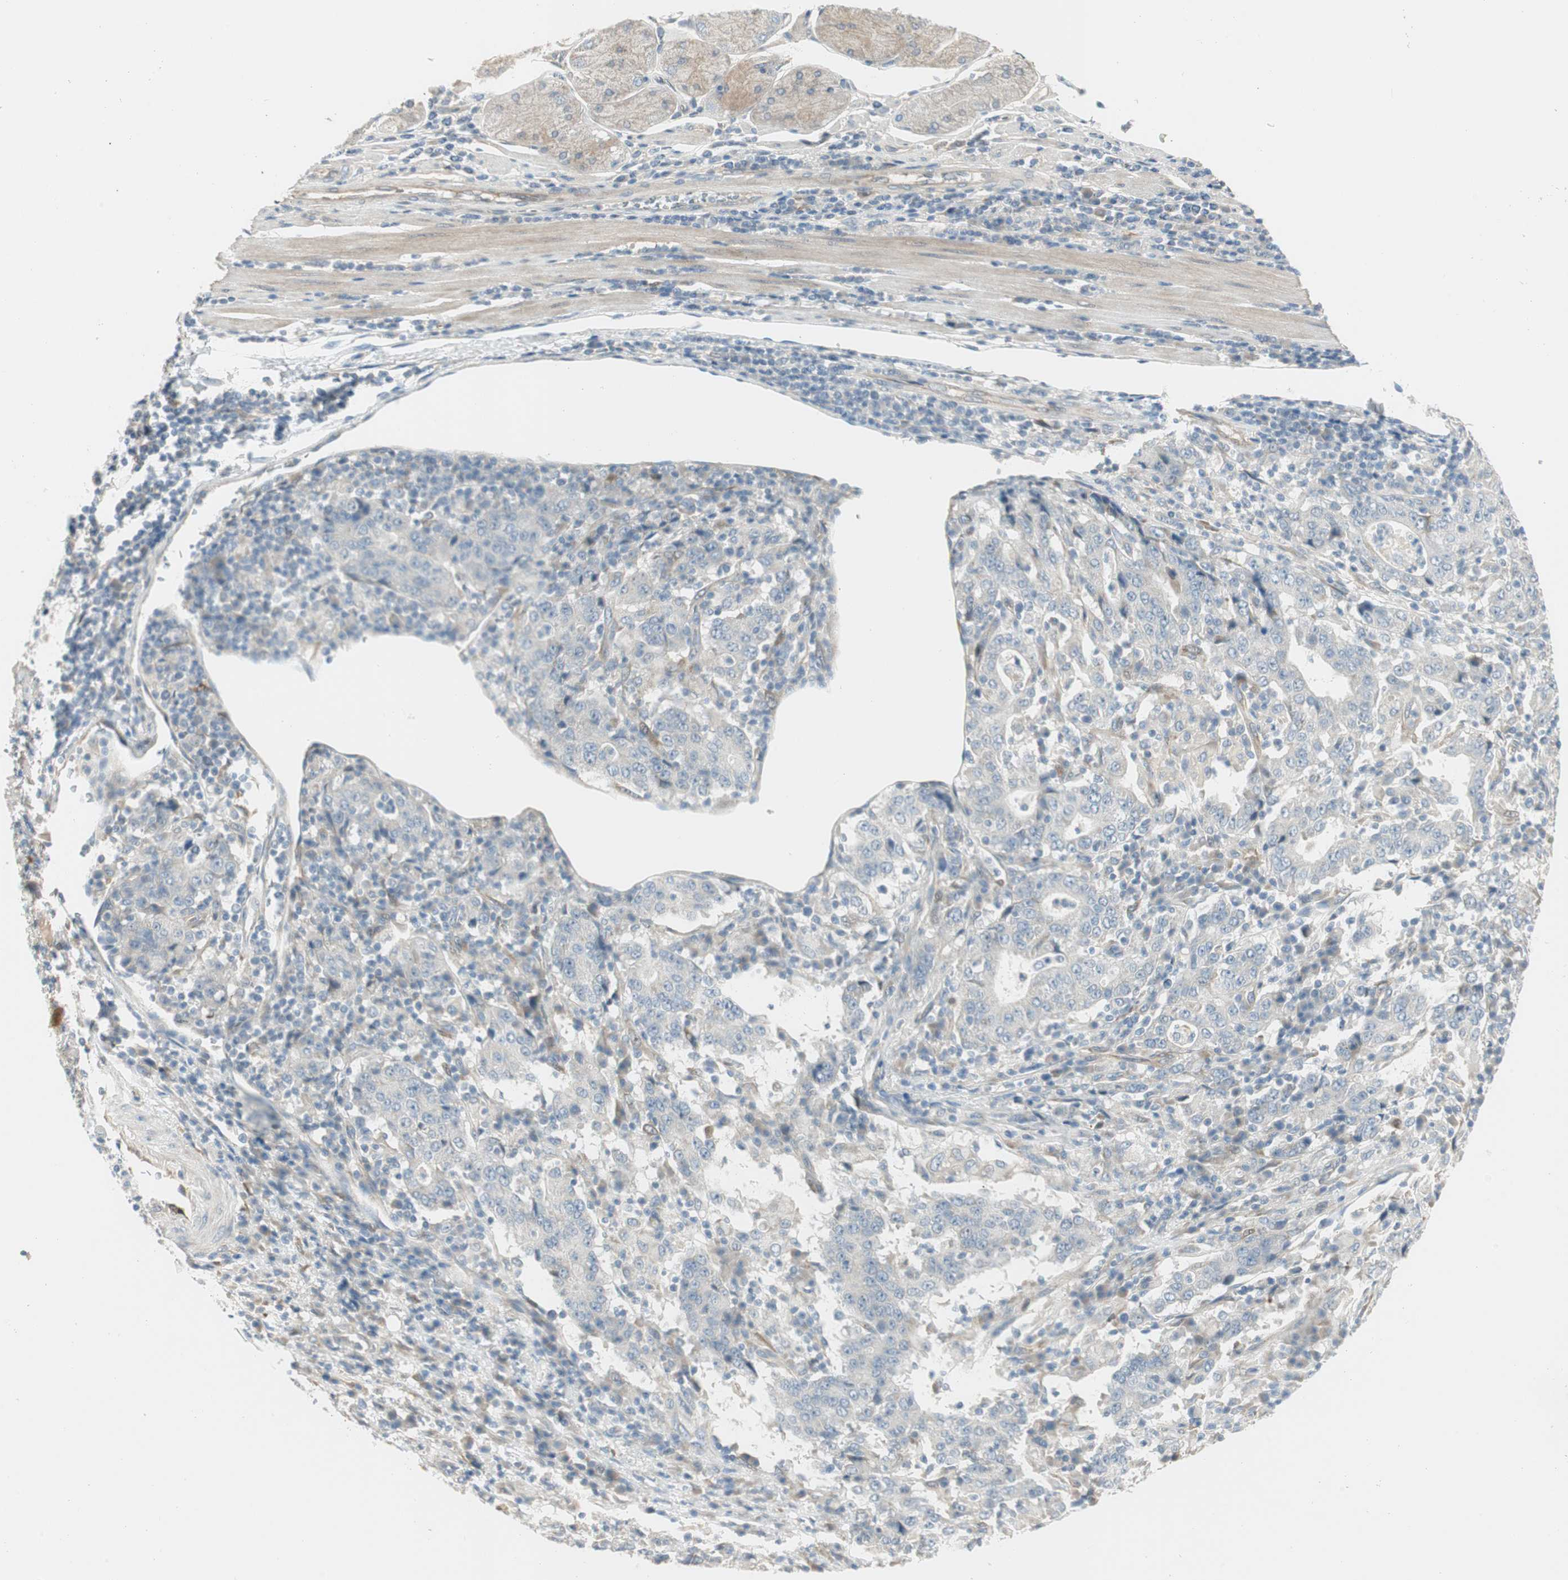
{"staining": {"intensity": "negative", "quantity": "none", "location": "none"}, "tissue": "stomach cancer", "cell_type": "Tumor cells", "image_type": "cancer", "snomed": [{"axis": "morphology", "description": "Normal tissue, NOS"}, {"axis": "morphology", "description": "Adenocarcinoma, NOS"}, {"axis": "topography", "description": "Stomach, upper"}, {"axis": "topography", "description": "Stomach"}], "caption": "Tumor cells are negative for brown protein staining in stomach cancer.", "gene": "STON1-GTF2A1L", "patient": {"sex": "male", "age": 59}}